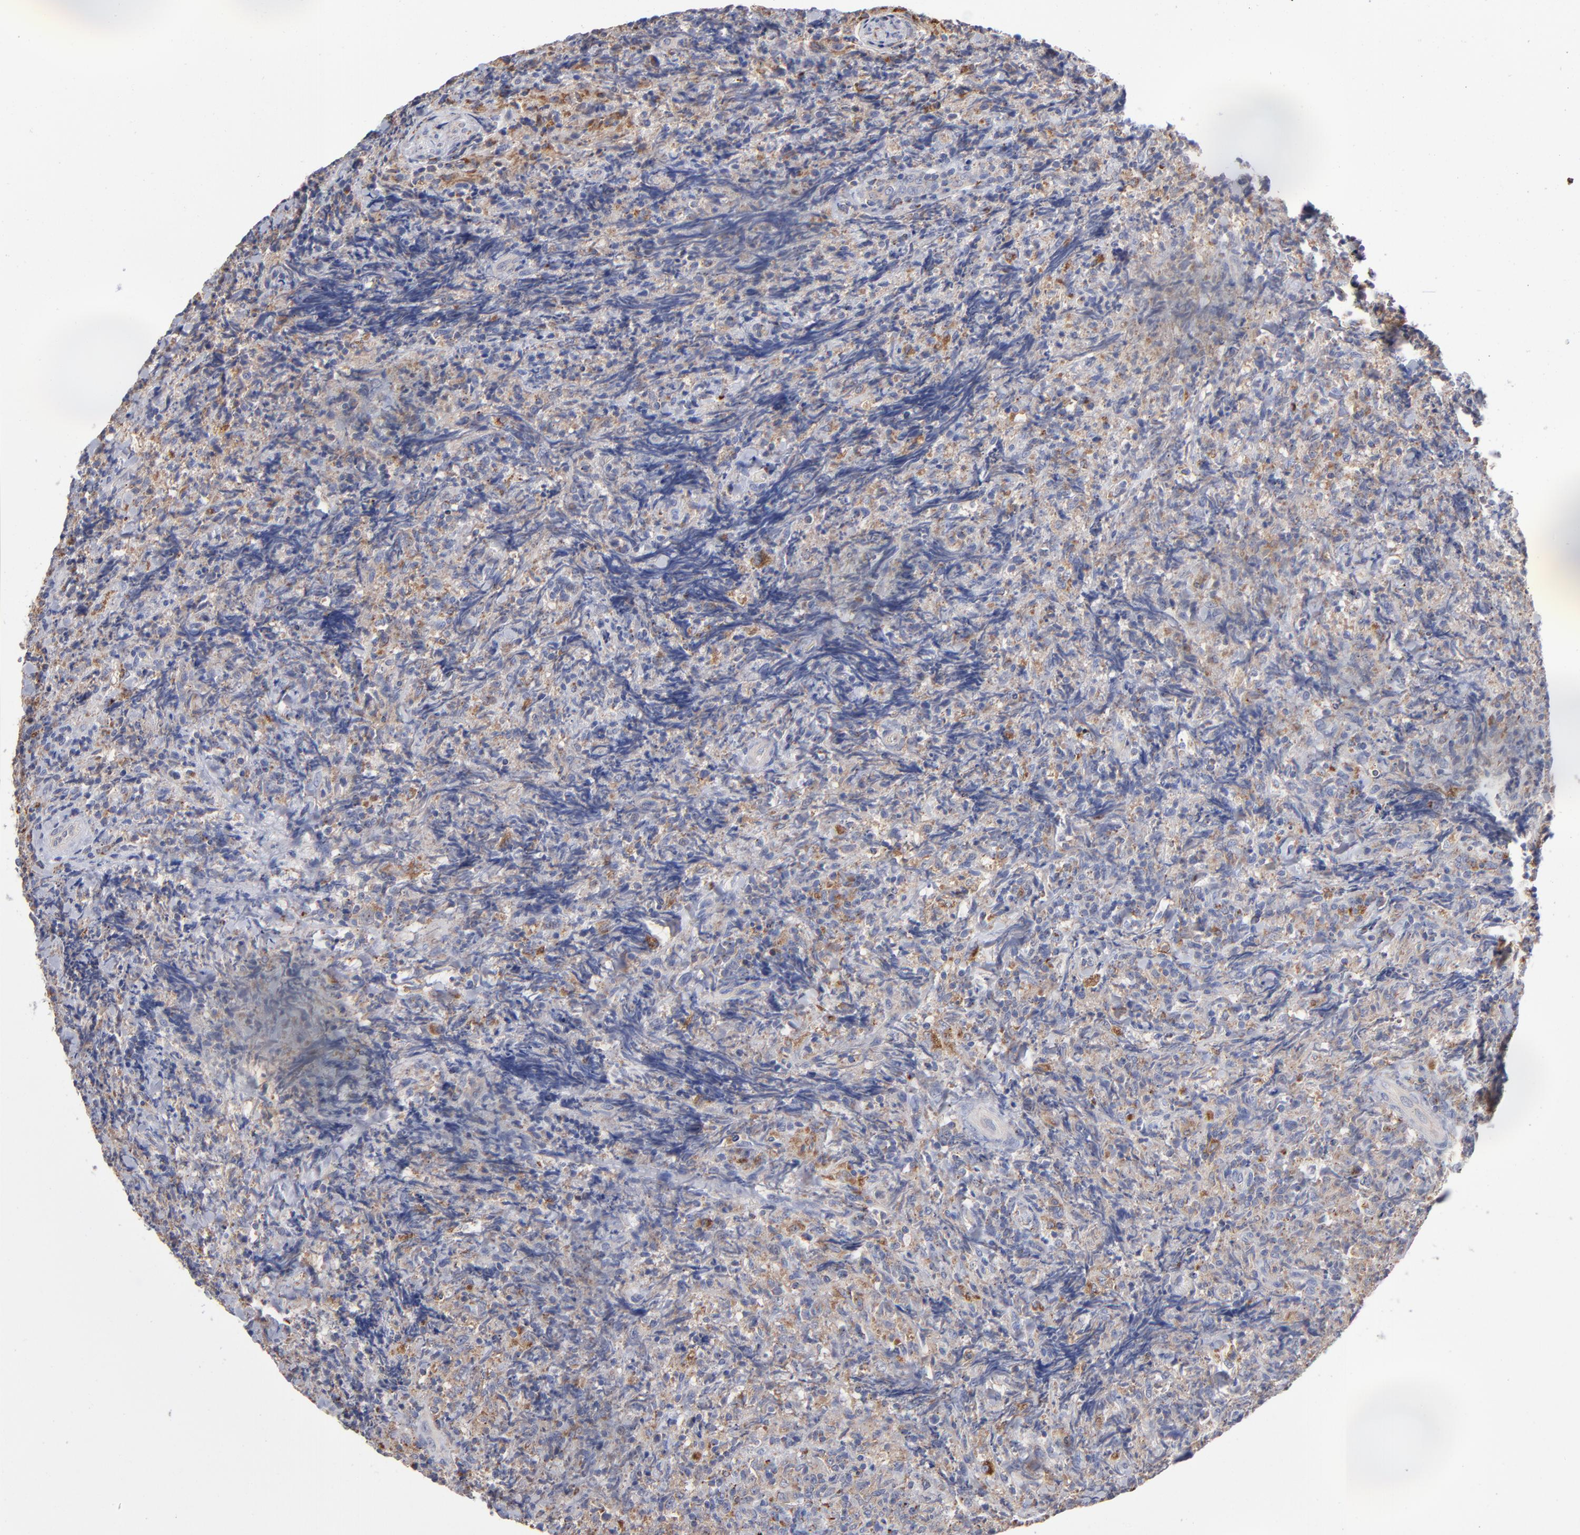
{"staining": {"intensity": "weak", "quantity": ">75%", "location": "cytoplasmic/membranous"}, "tissue": "lymphoma", "cell_type": "Tumor cells", "image_type": "cancer", "snomed": [{"axis": "morphology", "description": "Malignant lymphoma, non-Hodgkin's type, High grade"}, {"axis": "topography", "description": "Tonsil"}], "caption": "Immunohistochemical staining of malignant lymphoma, non-Hodgkin's type (high-grade) exhibits low levels of weak cytoplasmic/membranous expression in about >75% of tumor cells. Using DAB (3,3'-diaminobenzidine) (brown) and hematoxylin (blue) stains, captured at high magnification using brightfield microscopy.", "gene": "RRAGB", "patient": {"sex": "female", "age": 36}}